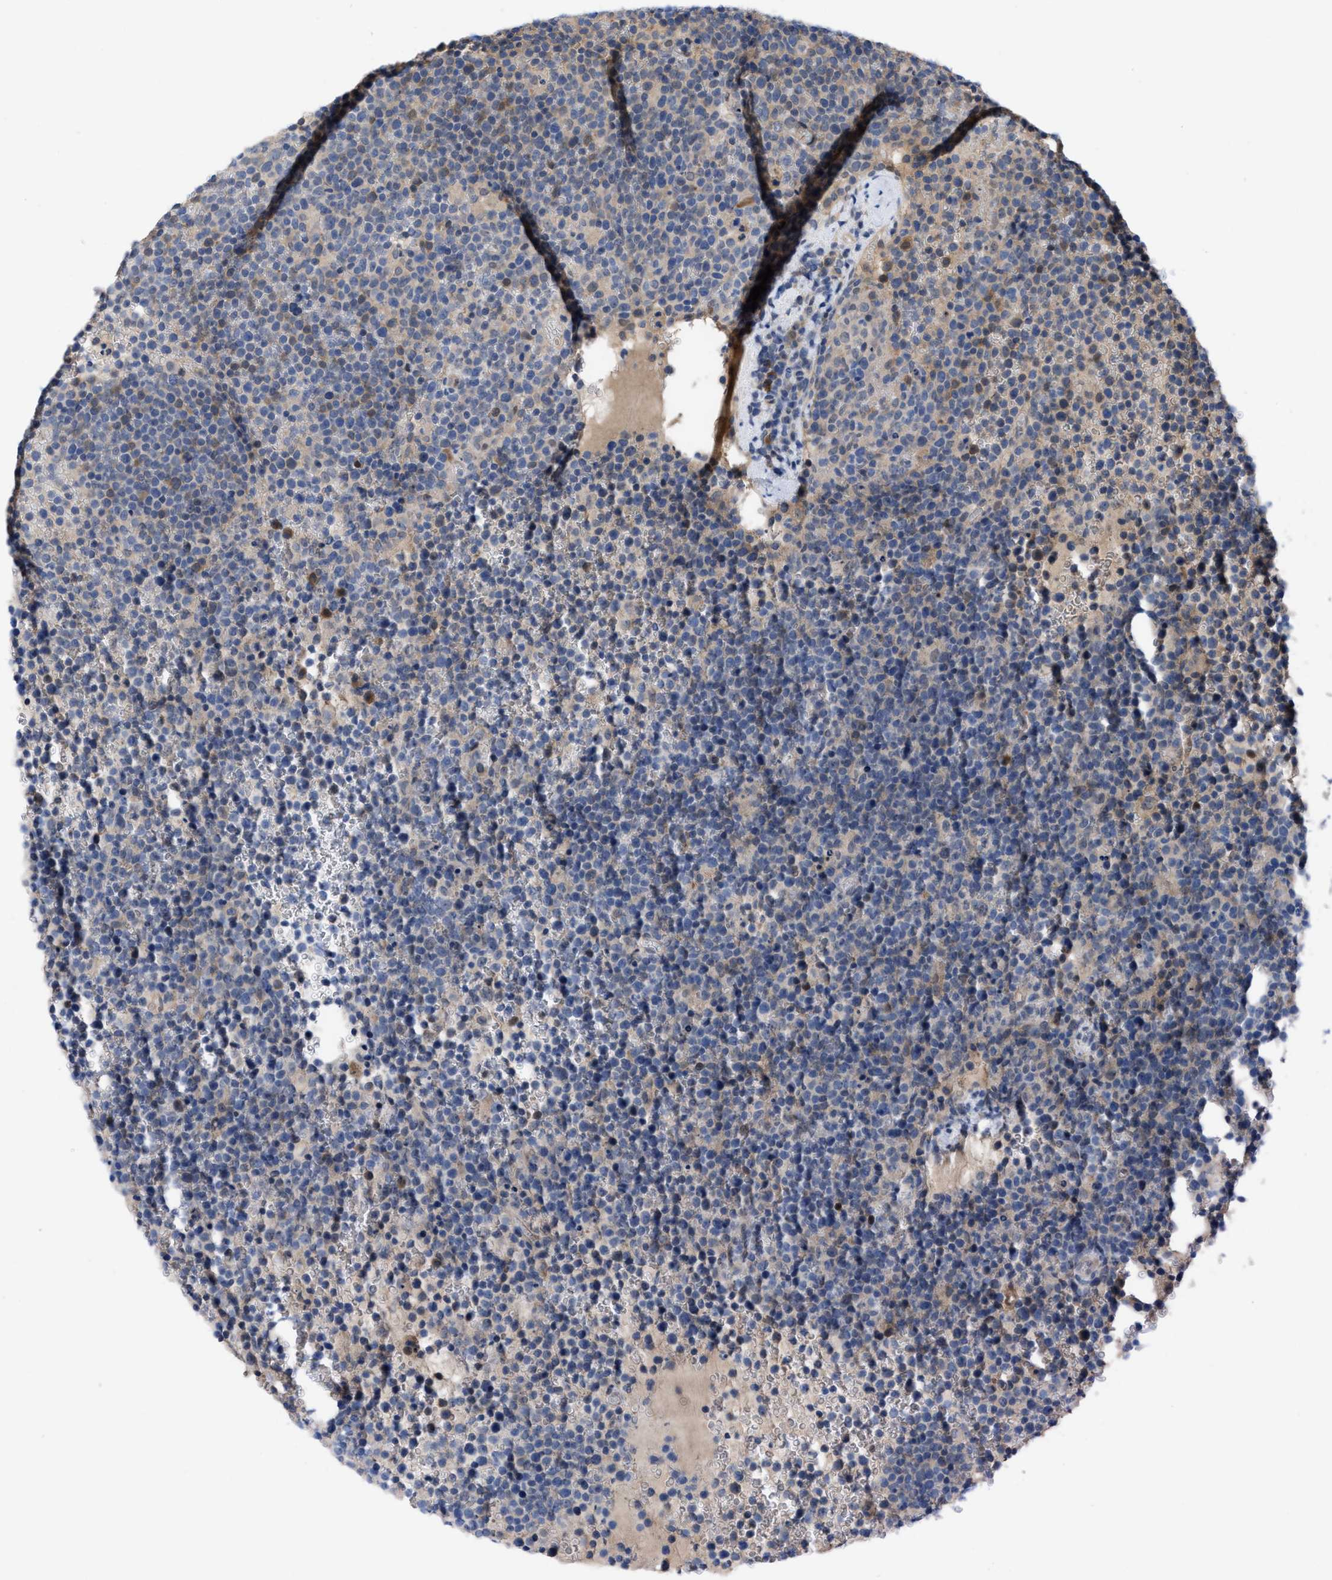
{"staining": {"intensity": "negative", "quantity": "none", "location": "none"}, "tissue": "lymphoma", "cell_type": "Tumor cells", "image_type": "cancer", "snomed": [{"axis": "morphology", "description": "Malignant lymphoma, non-Hodgkin's type, High grade"}, {"axis": "topography", "description": "Lymph node"}], "caption": "IHC of lymphoma reveals no expression in tumor cells.", "gene": "IL17RE", "patient": {"sex": "male", "age": 61}}